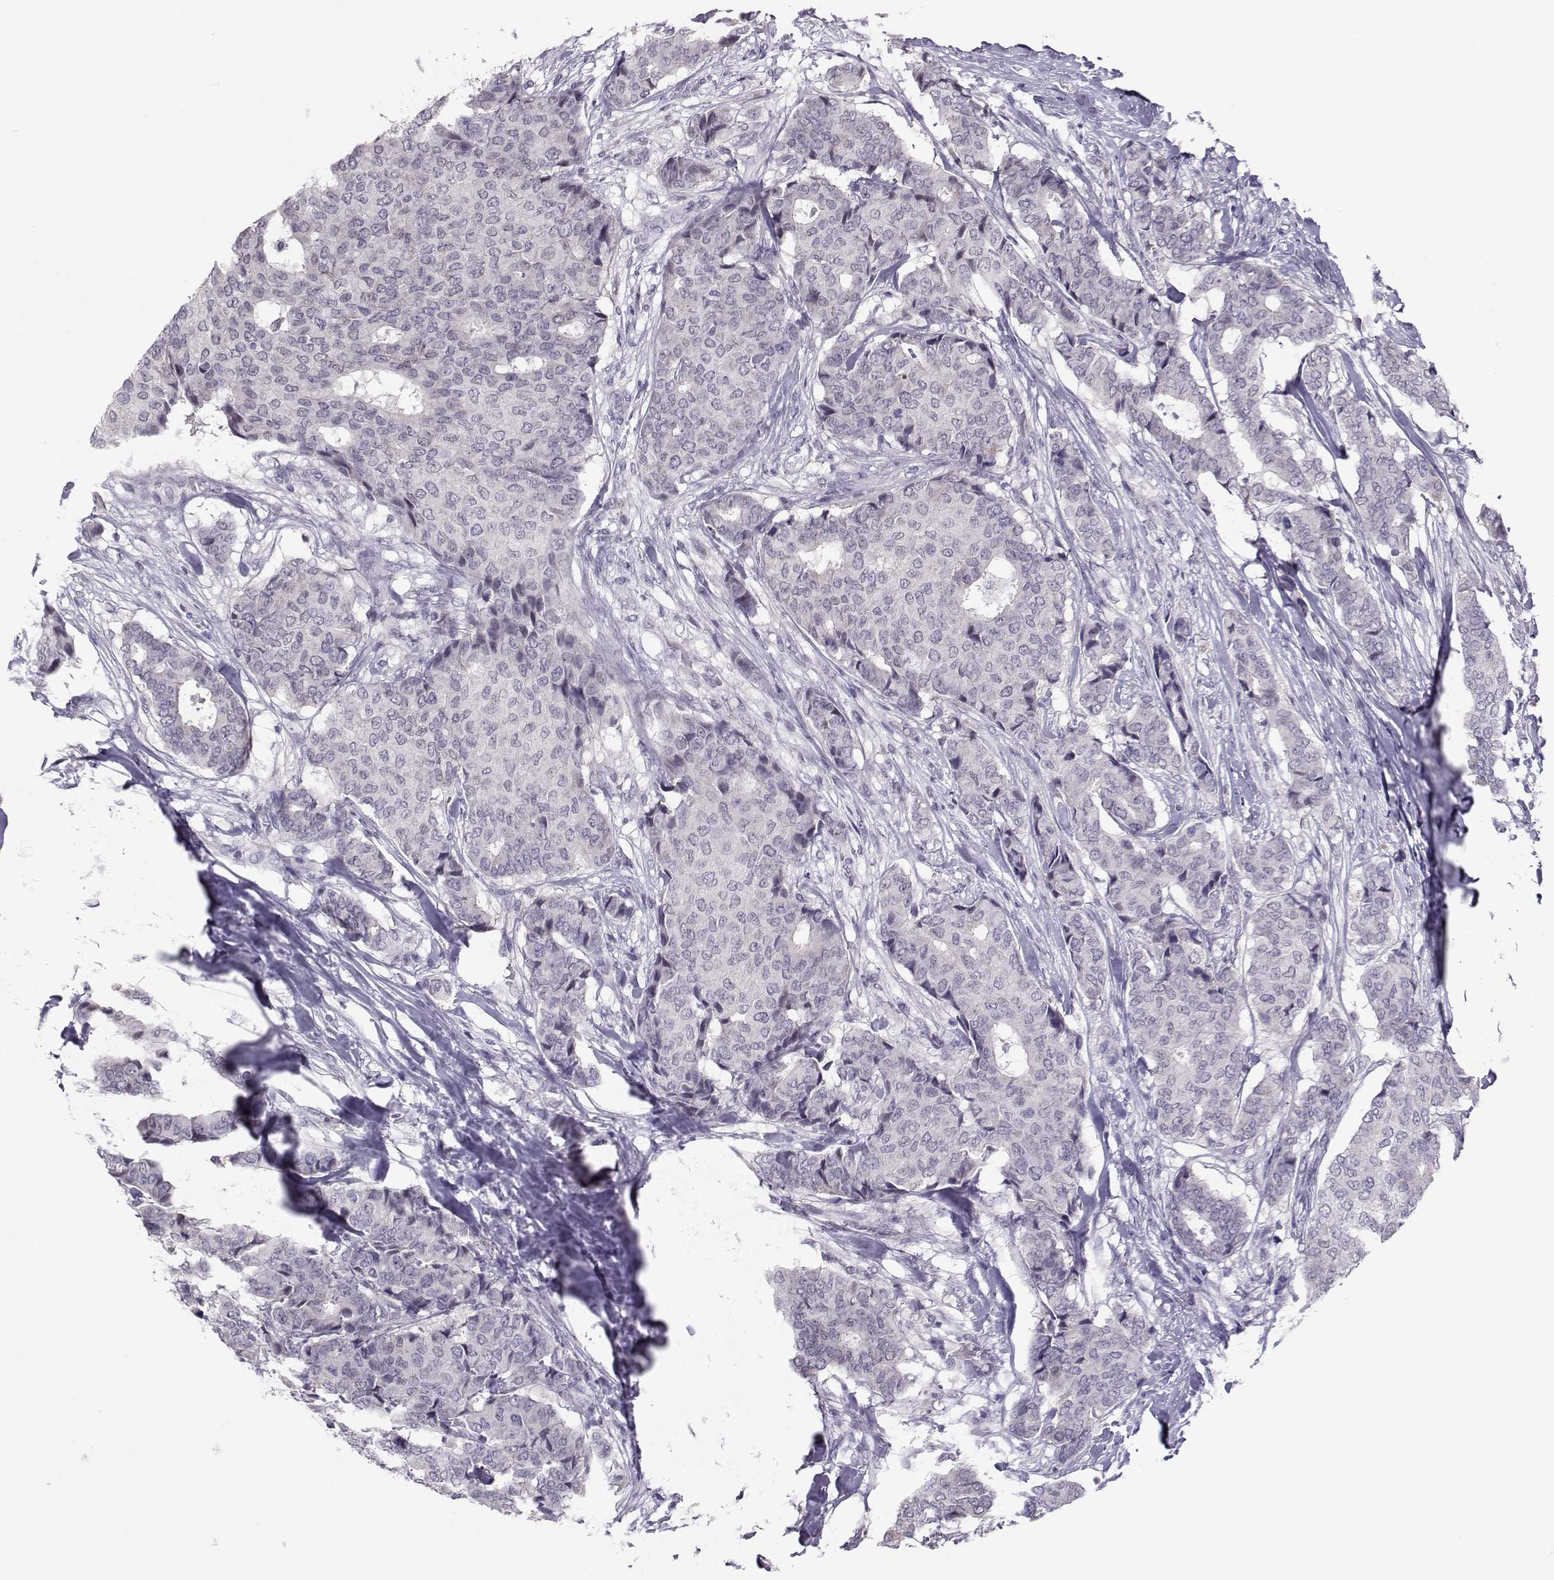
{"staining": {"intensity": "negative", "quantity": "none", "location": "none"}, "tissue": "breast cancer", "cell_type": "Tumor cells", "image_type": "cancer", "snomed": [{"axis": "morphology", "description": "Duct carcinoma"}, {"axis": "topography", "description": "Breast"}], "caption": "IHC of intraductal carcinoma (breast) exhibits no expression in tumor cells.", "gene": "DNAAF1", "patient": {"sex": "female", "age": 75}}